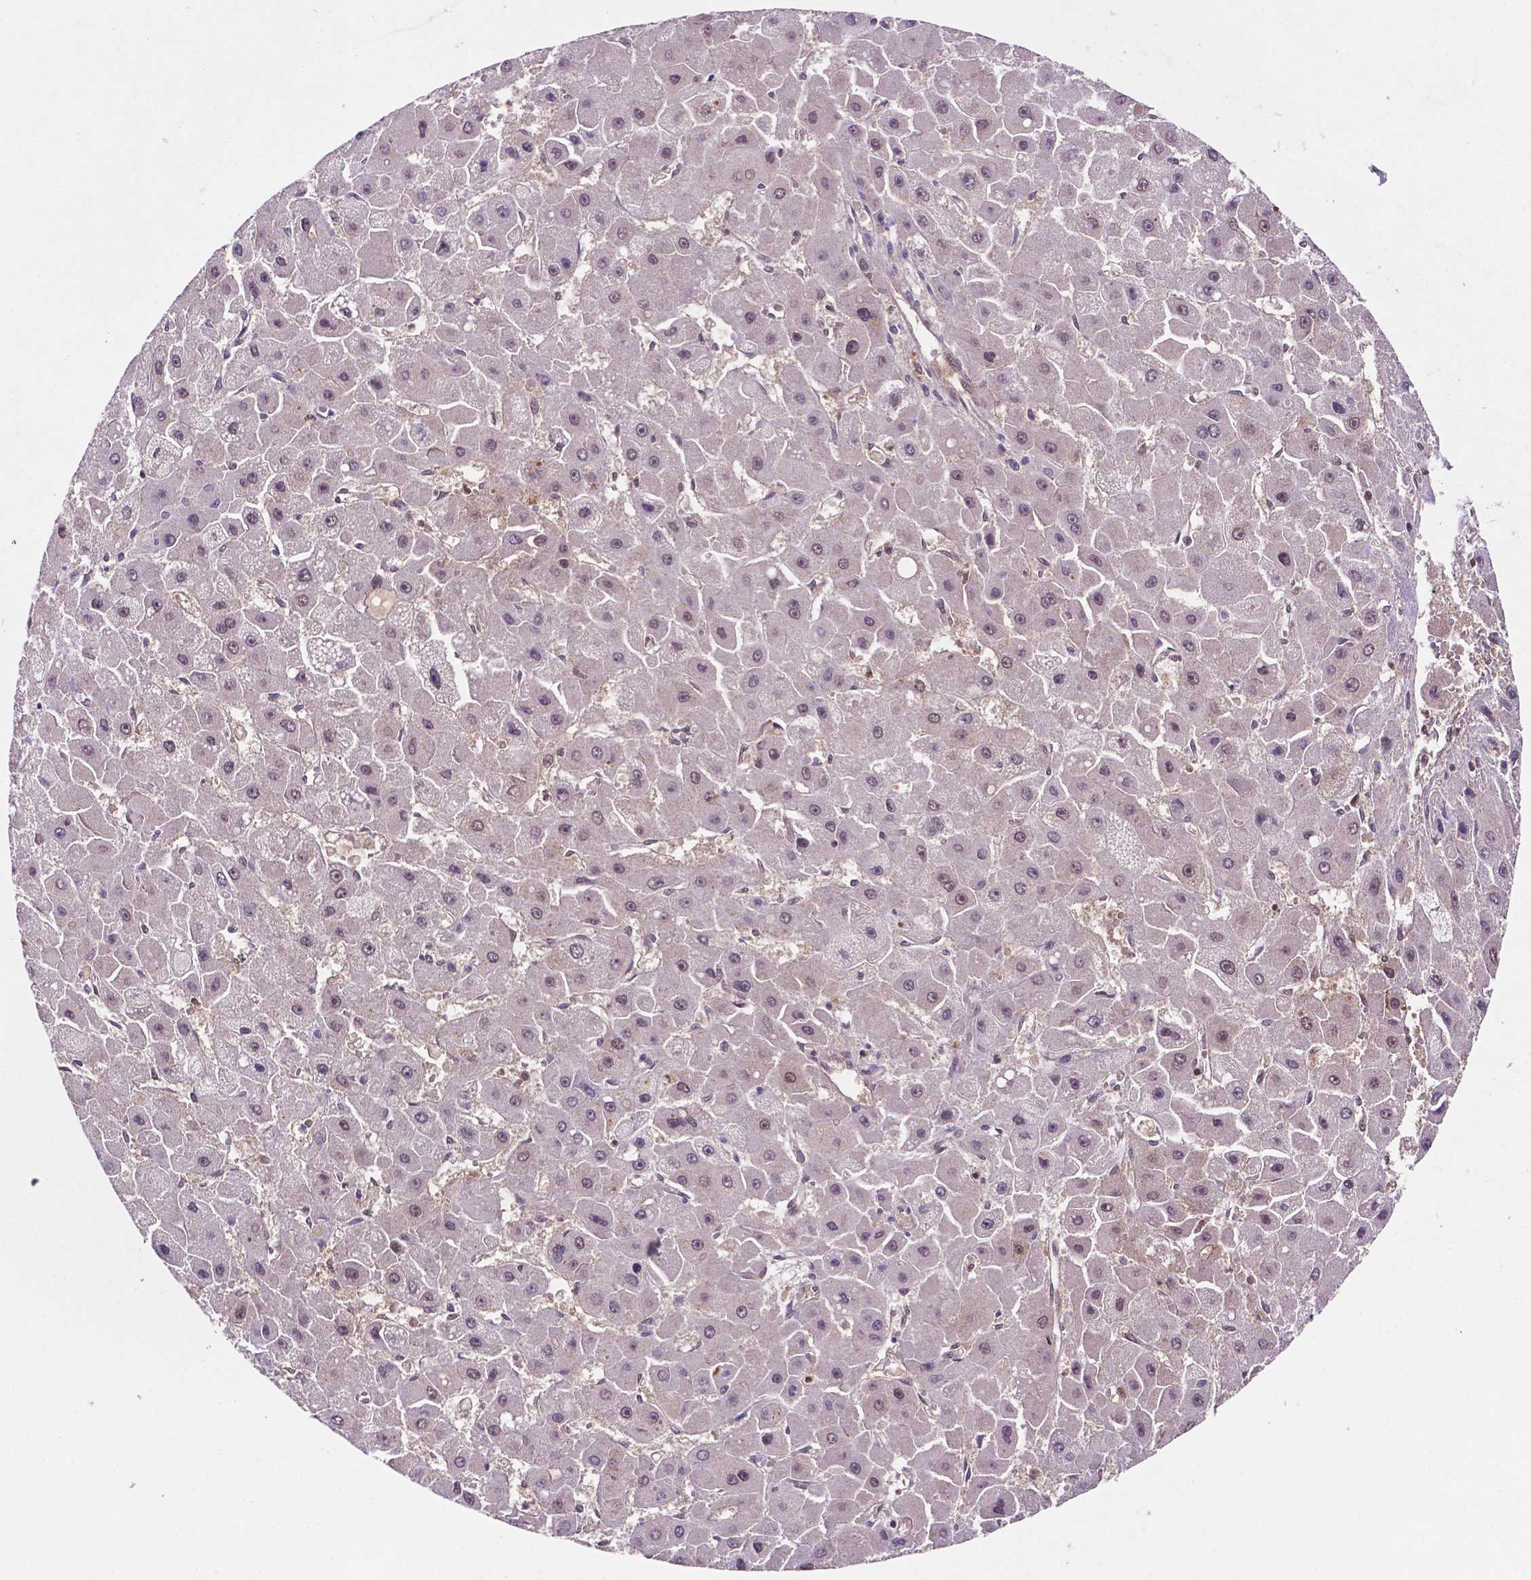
{"staining": {"intensity": "weak", "quantity": "25%-75%", "location": "nuclear"}, "tissue": "liver cancer", "cell_type": "Tumor cells", "image_type": "cancer", "snomed": [{"axis": "morphology", "description": "Carcinoma, Hepatocellular, NOS"}, {"axis": "topography", "description": "Liver"}], "caption": "There is low levels of weak nuclear staining in tumor cells of hepatocellular carcinoma (liver), as demonstrated by immunohistochemical staining (brown color).", "gene": "UBE2L6", "patient": {"sex": "female", "age": 25}}